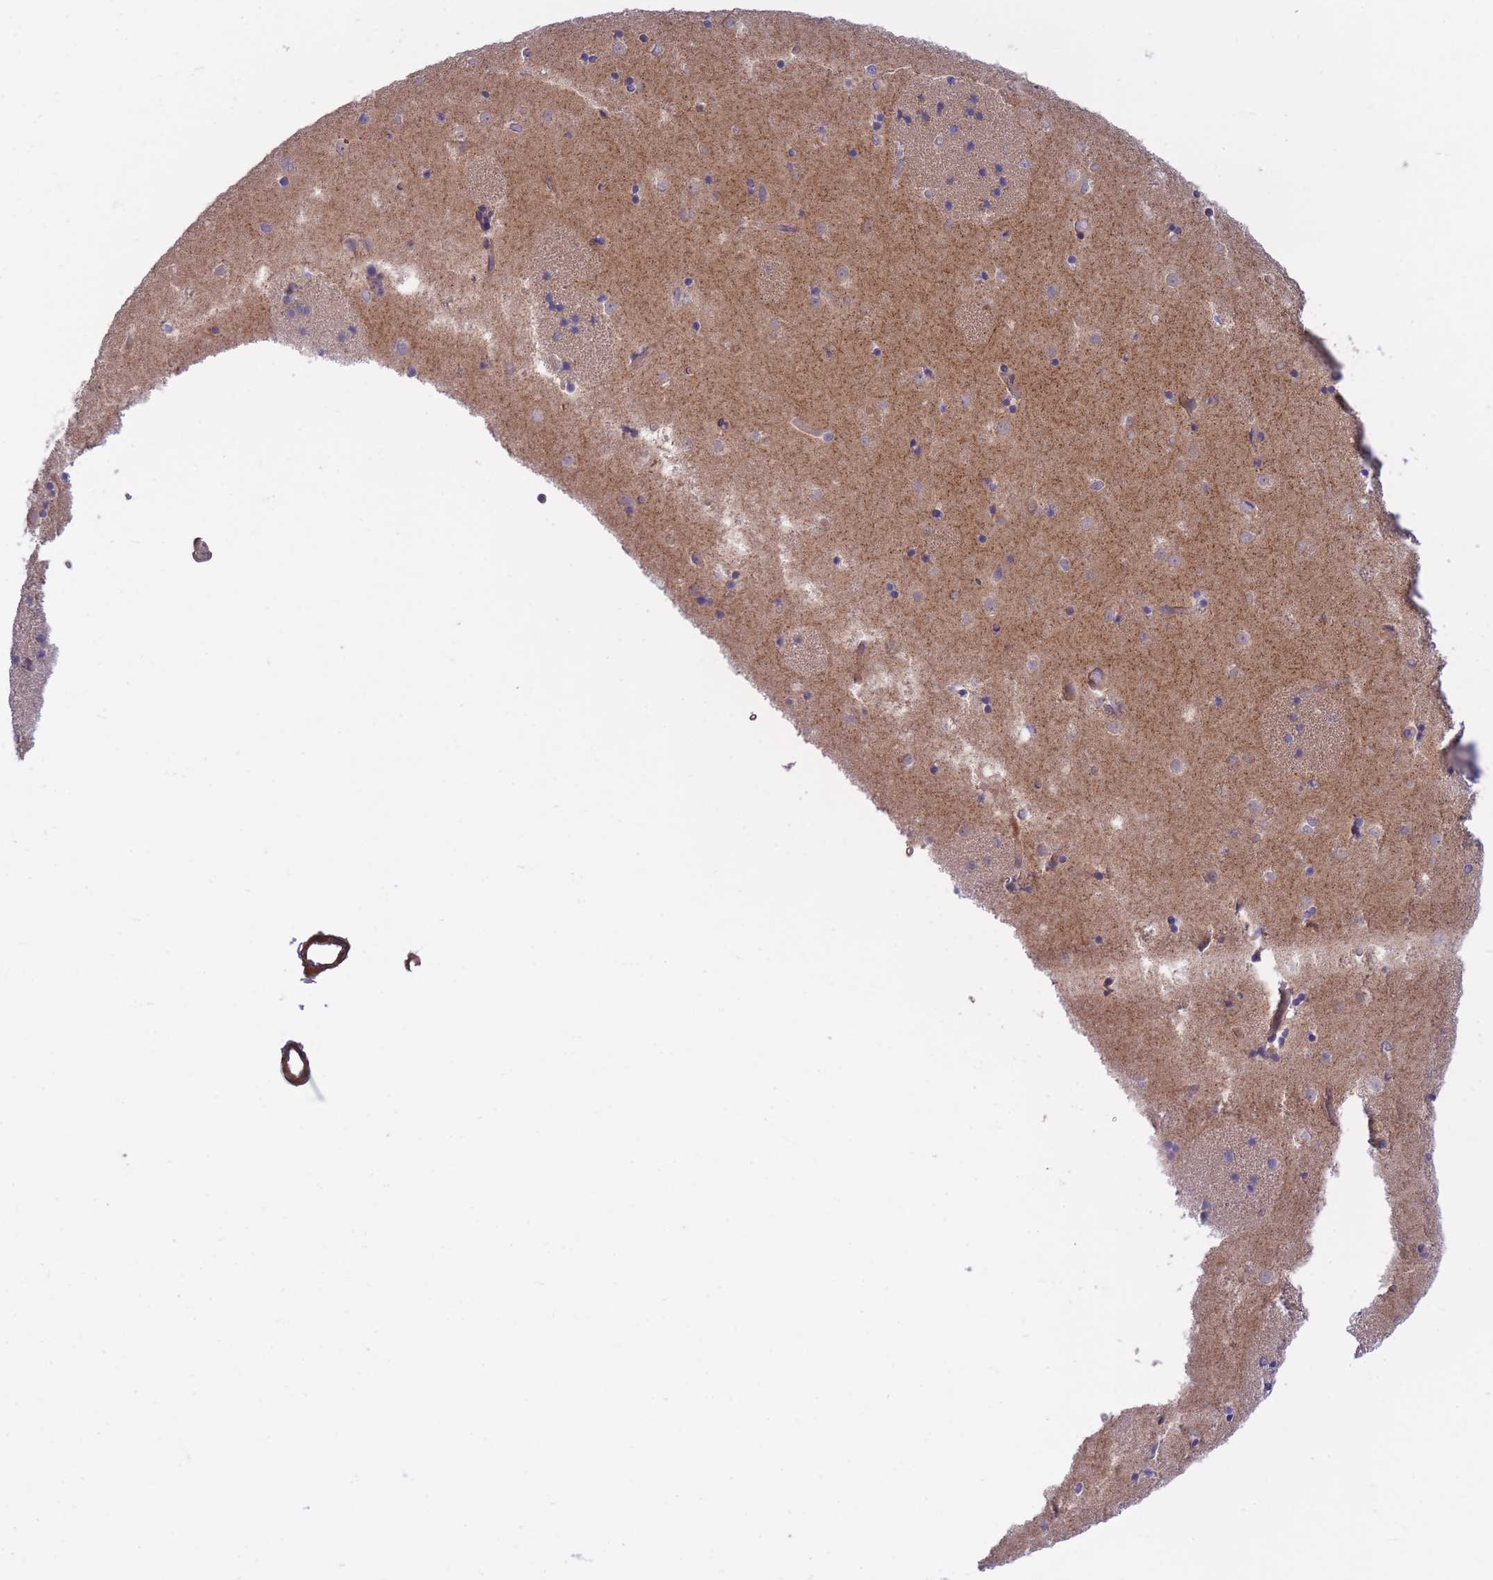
{"staining": {"intensity": "negative", "quantity": "none", "location": "none"}, "tissue": "caudate", "cell_type": "Glial cells", "image_type": "normal", "snomed": [{"axis": "morphology", "description": "Normal tissue, NOS"}, {"axis": "topography", "description": "Lateral ventricle wall"}], "caption": "Immunohistochemical staining of unremarkable caudate reveals no significant expression in glial cells.", "gene": "CHAC1", "patient": {"sex": "female", "age": 52}}